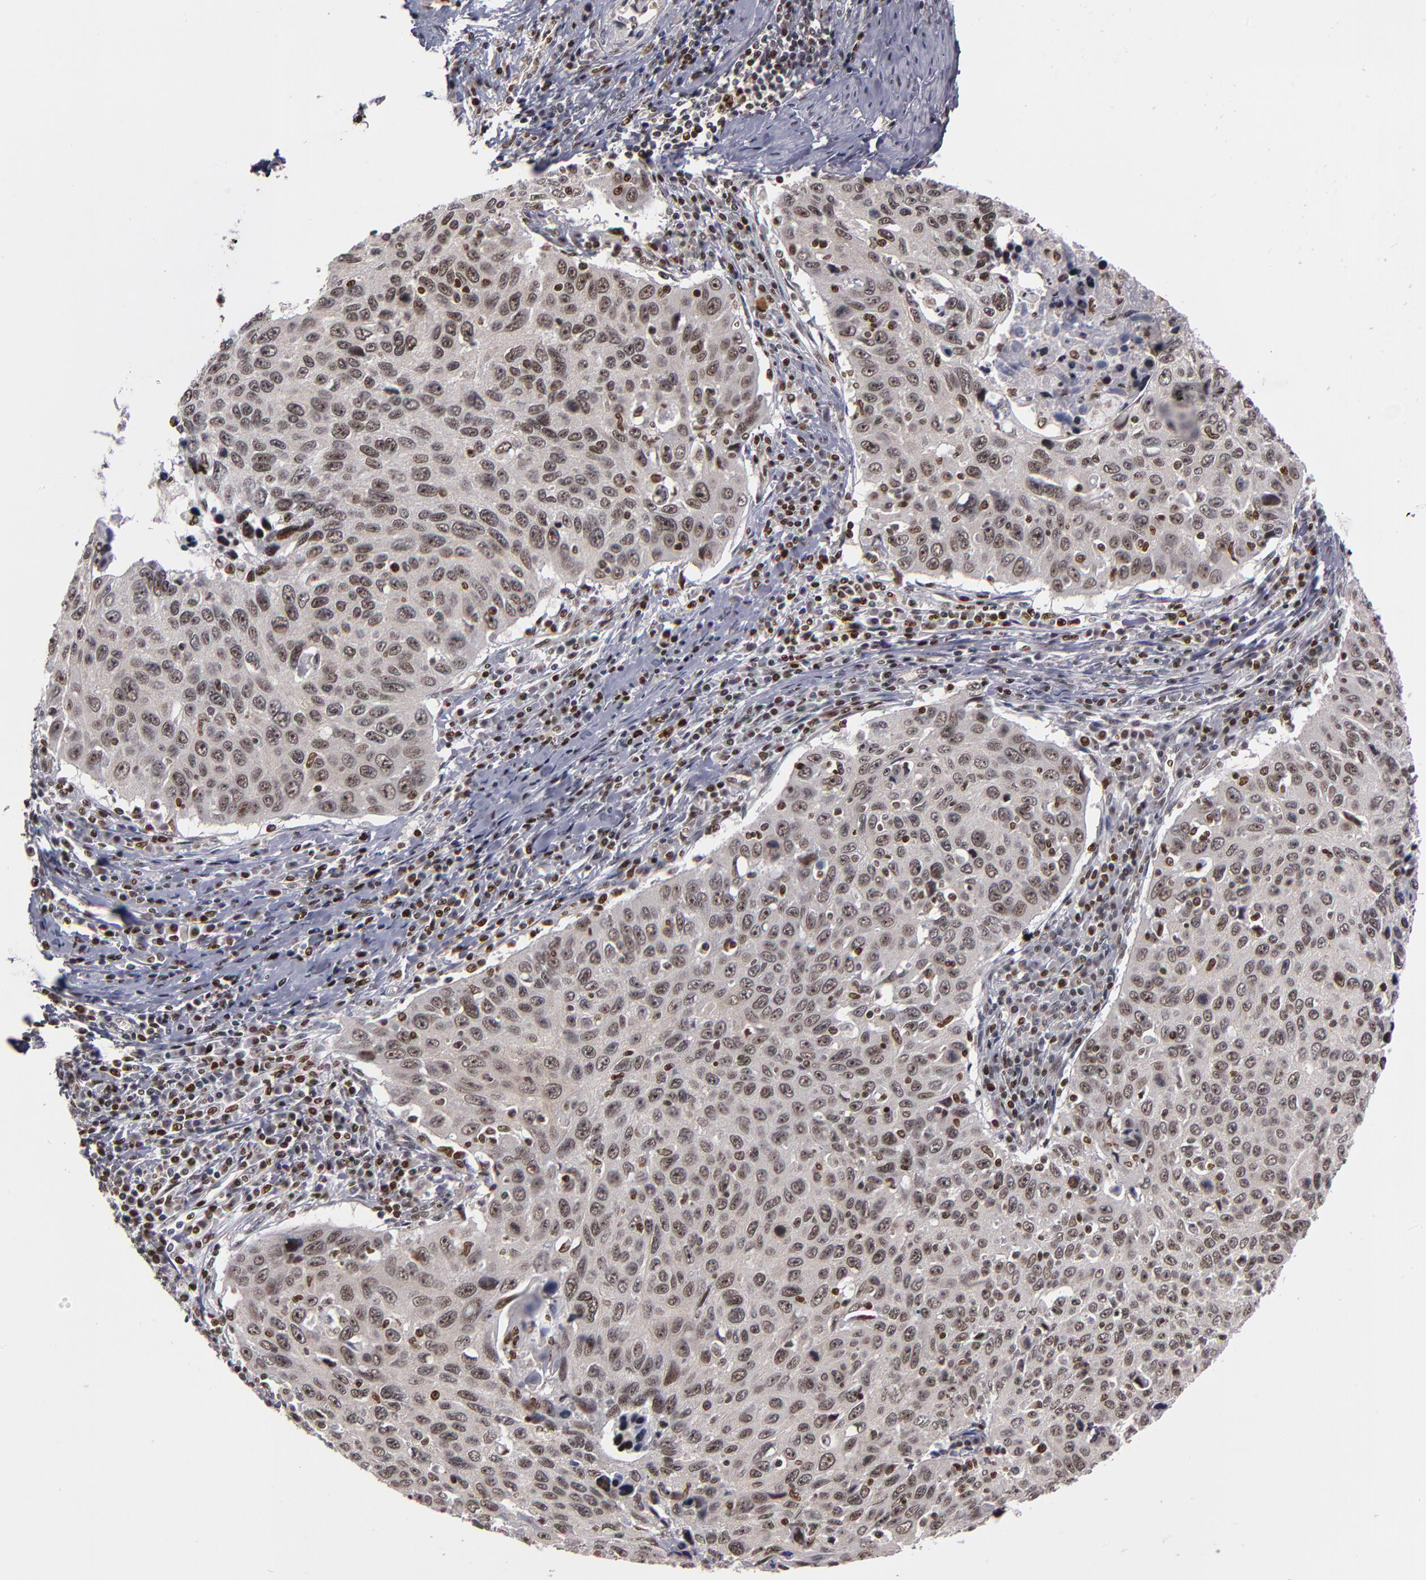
{"staining": {"intensity": "weak", "quantity": ">75%", "location": "nuclear"}, "tissue": "cervical cancer", "cell_type": "Tumor cells", "image_type": "cancer", "snomed": [{"axis": "morphology", "description": "Squamous cell carcinoma, NOS"}, {"axis": "topography", "description": "Cervix"}], "caption": "Protein staining exhibits weak nuclear positivity in about >75% of tumor cells in cervical squamous cell carcinoma. The staining was performed using DAB (3,3'-diaminobenzidine), with brown indicating positive protein expression. Nuclei are stained blue with hematoxylin.", "gene": "KDM6A", "patient": {"sex": "female", "age": 53}}